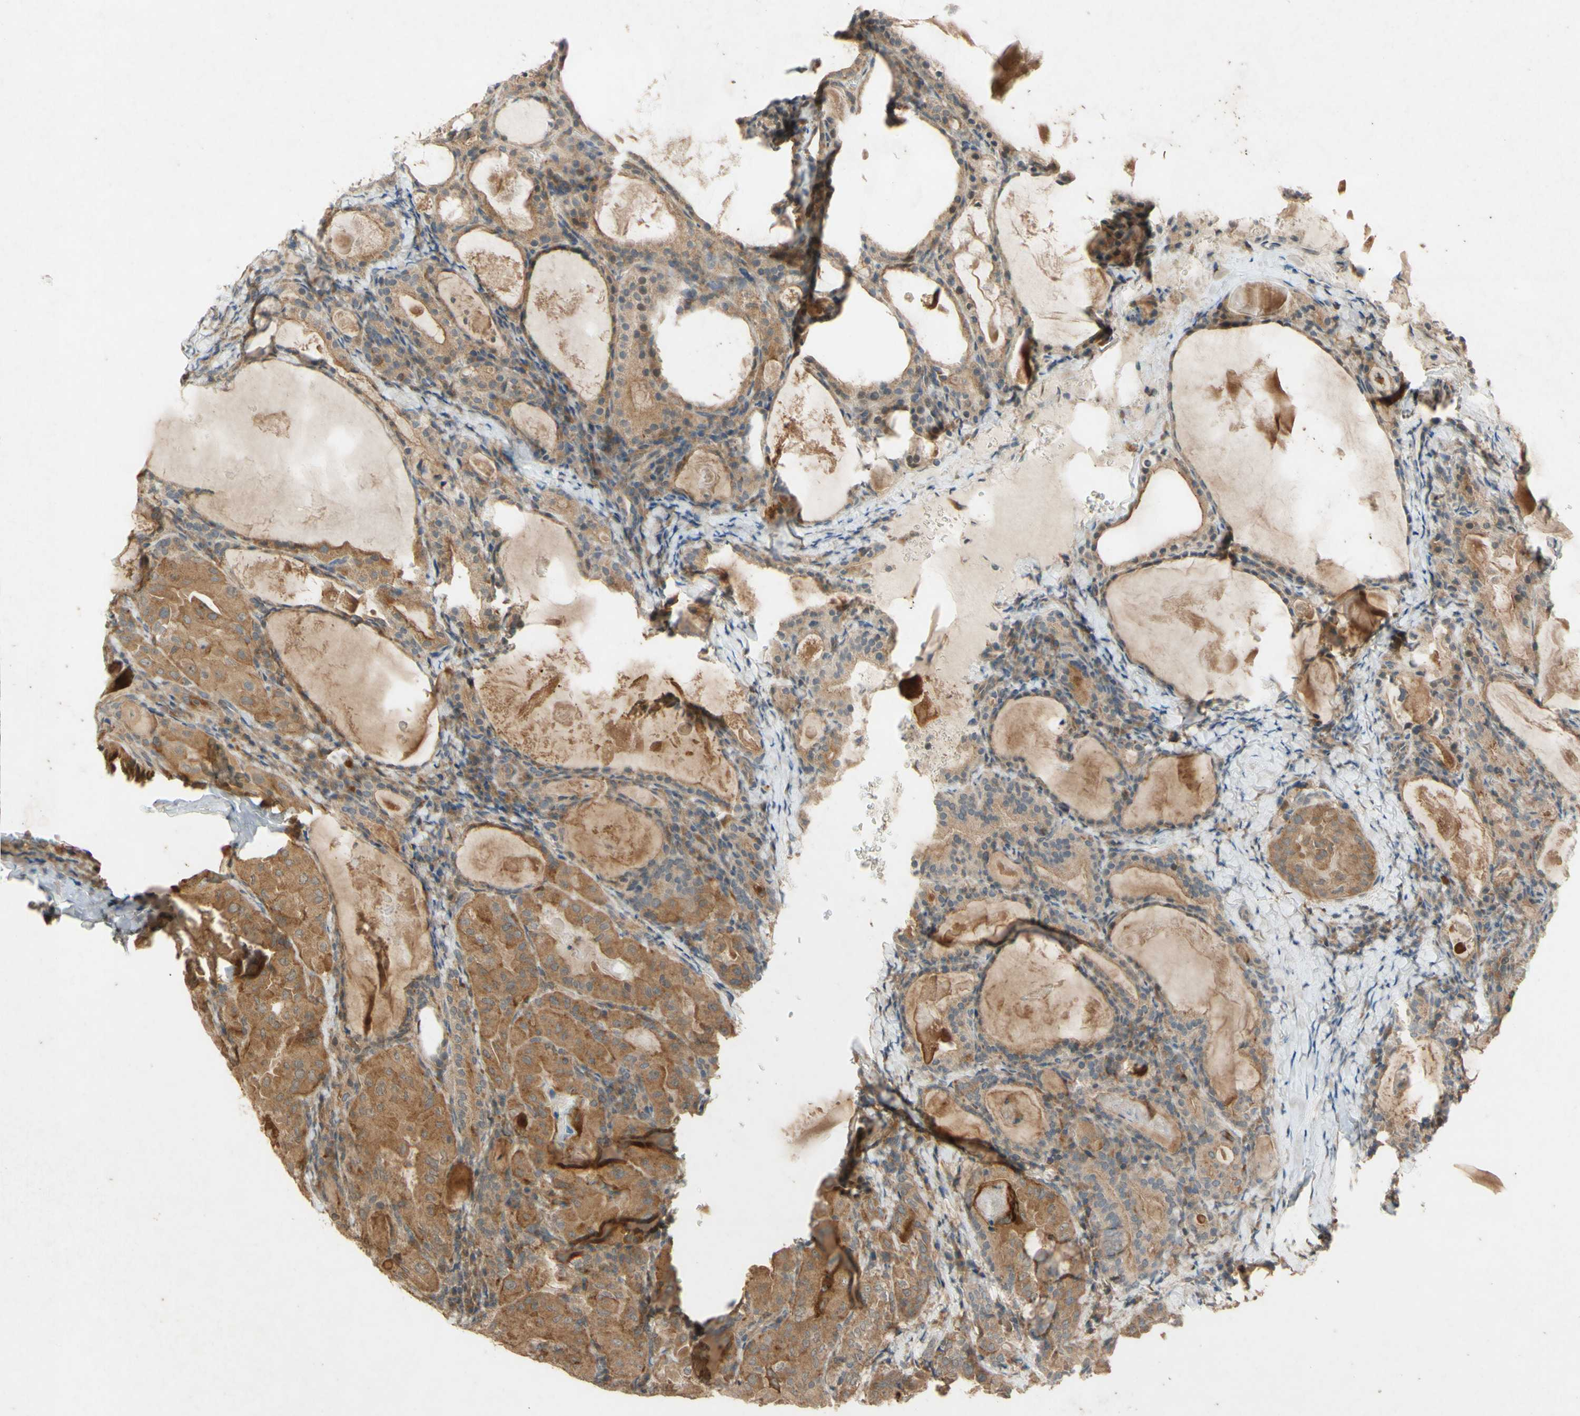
{"staining": {"intensity": "moderate", "quantity": ">75%", "location": "cytoplasmic/membranous"}, "tissue": "thyroid cancer", "cell_type": "Tumor cells", "image_type": "cancer", "snomed": [{"axis": "morphology", "description": "Papillary adenocarcinoma, NOS"}, {"axis": "topography", "description": "Thyroid gland"}], "caption": "There is medium levels of moderate cytoplasmic/membranous staining in tumor cells of thyroid cancer (papillary adenocarcinoma), as demonstrated by immunohistochemical staining (brown color).", "gene": "ATP6V1F", "patient": {"sex": "female", "age": 42}}